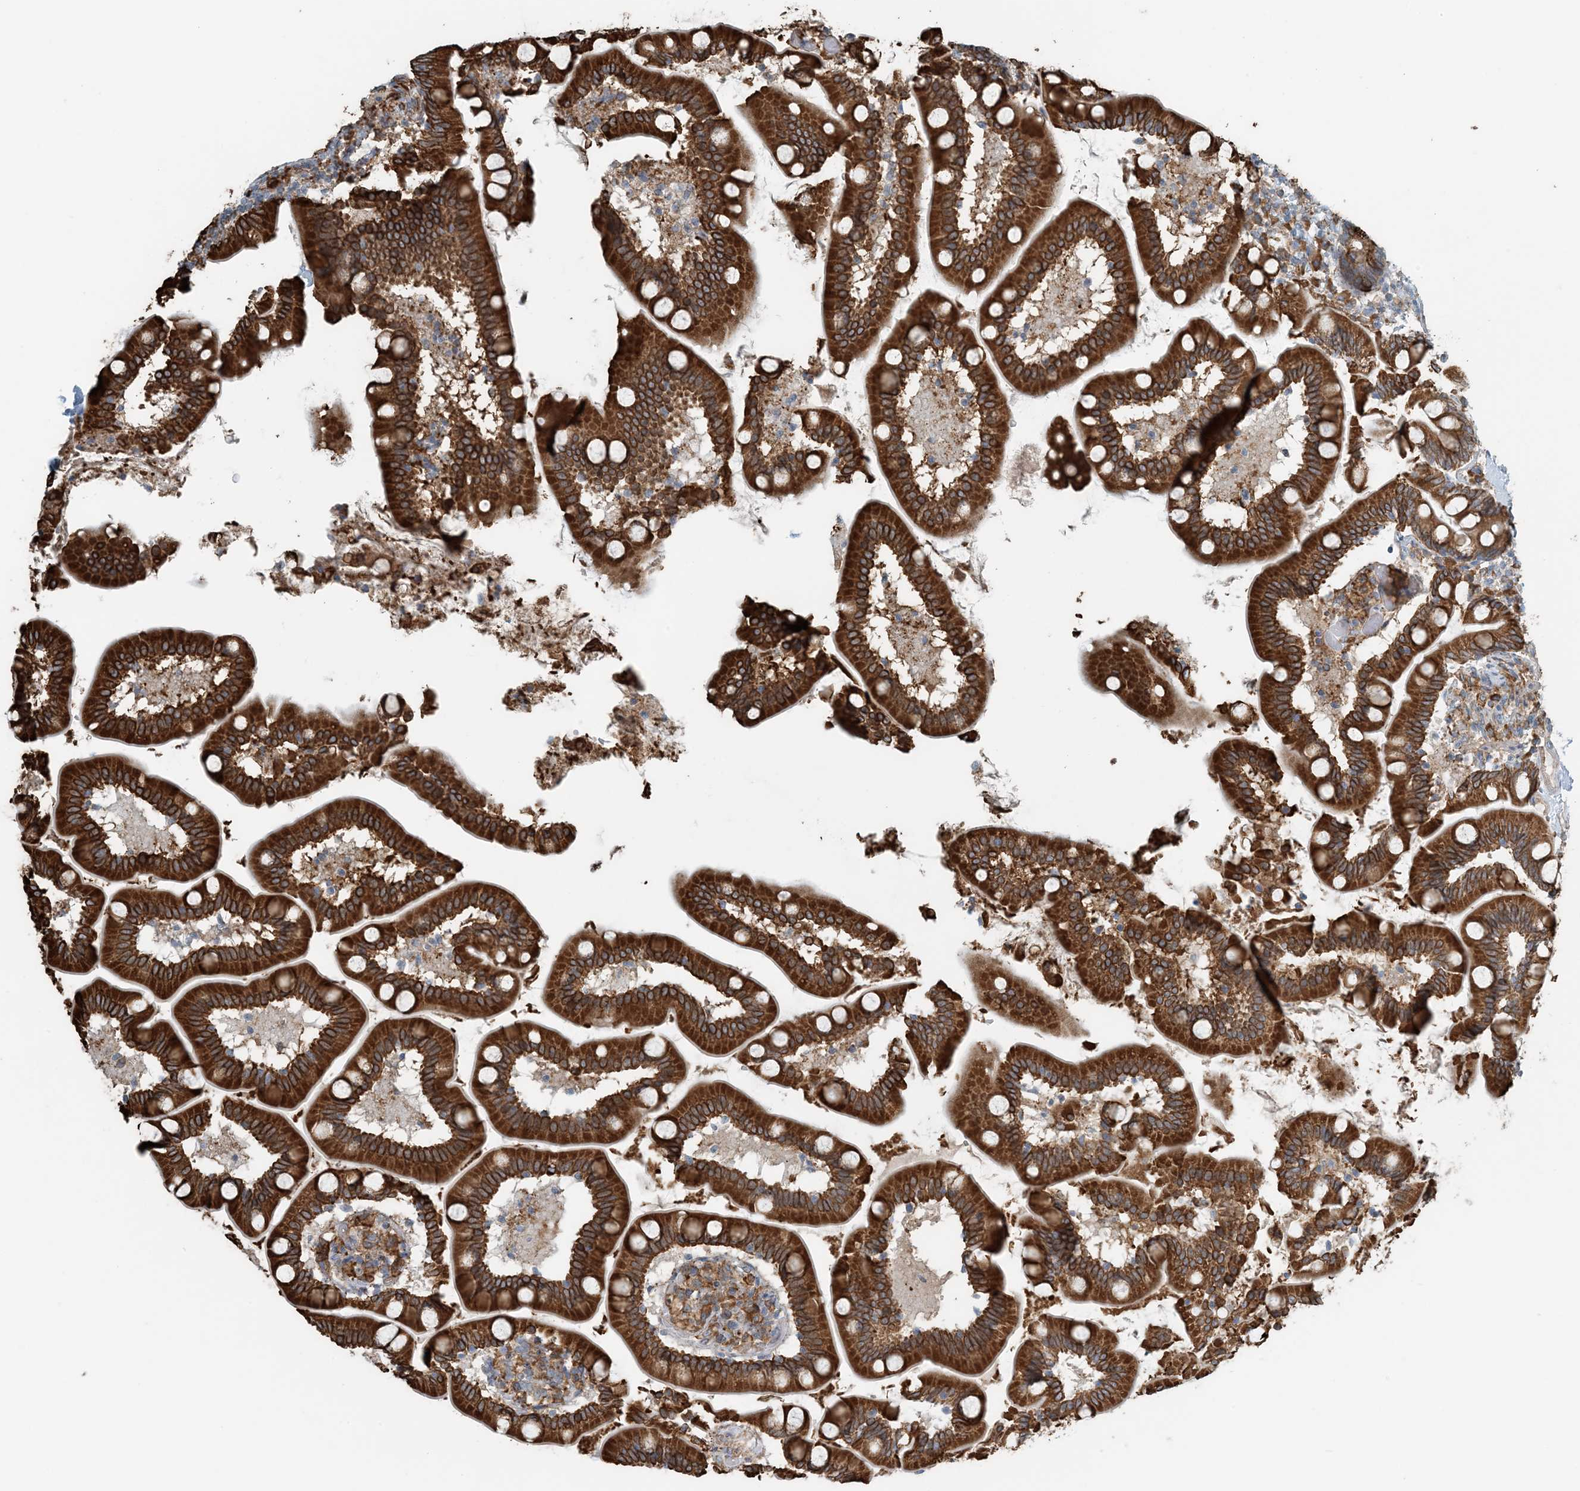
{"staining": {"intensity": "strong", "quantity": ">75%", "location": "cytoplasmic/membranous"}, "tissue": "small intestine", "cell_type": "Glandular cells", "image_type": "normal", "snomed": [{"axis": "morphology", "description": "Normal tissue, NOS"}, {"axis": "topography", "description": "Small intestine"}], "caption": "Immunohistochemistry (DAB) staining of normal small intestine demonstrates strong cytoplasmic/membranous protein staining in about >75% of glandular cells. (DAB (3,3'-diaminobenzidine) IHC with brightfield microscopy, high magnification).", "gene": "CERKL", "patient": {"sex": "female", "age": 64}}